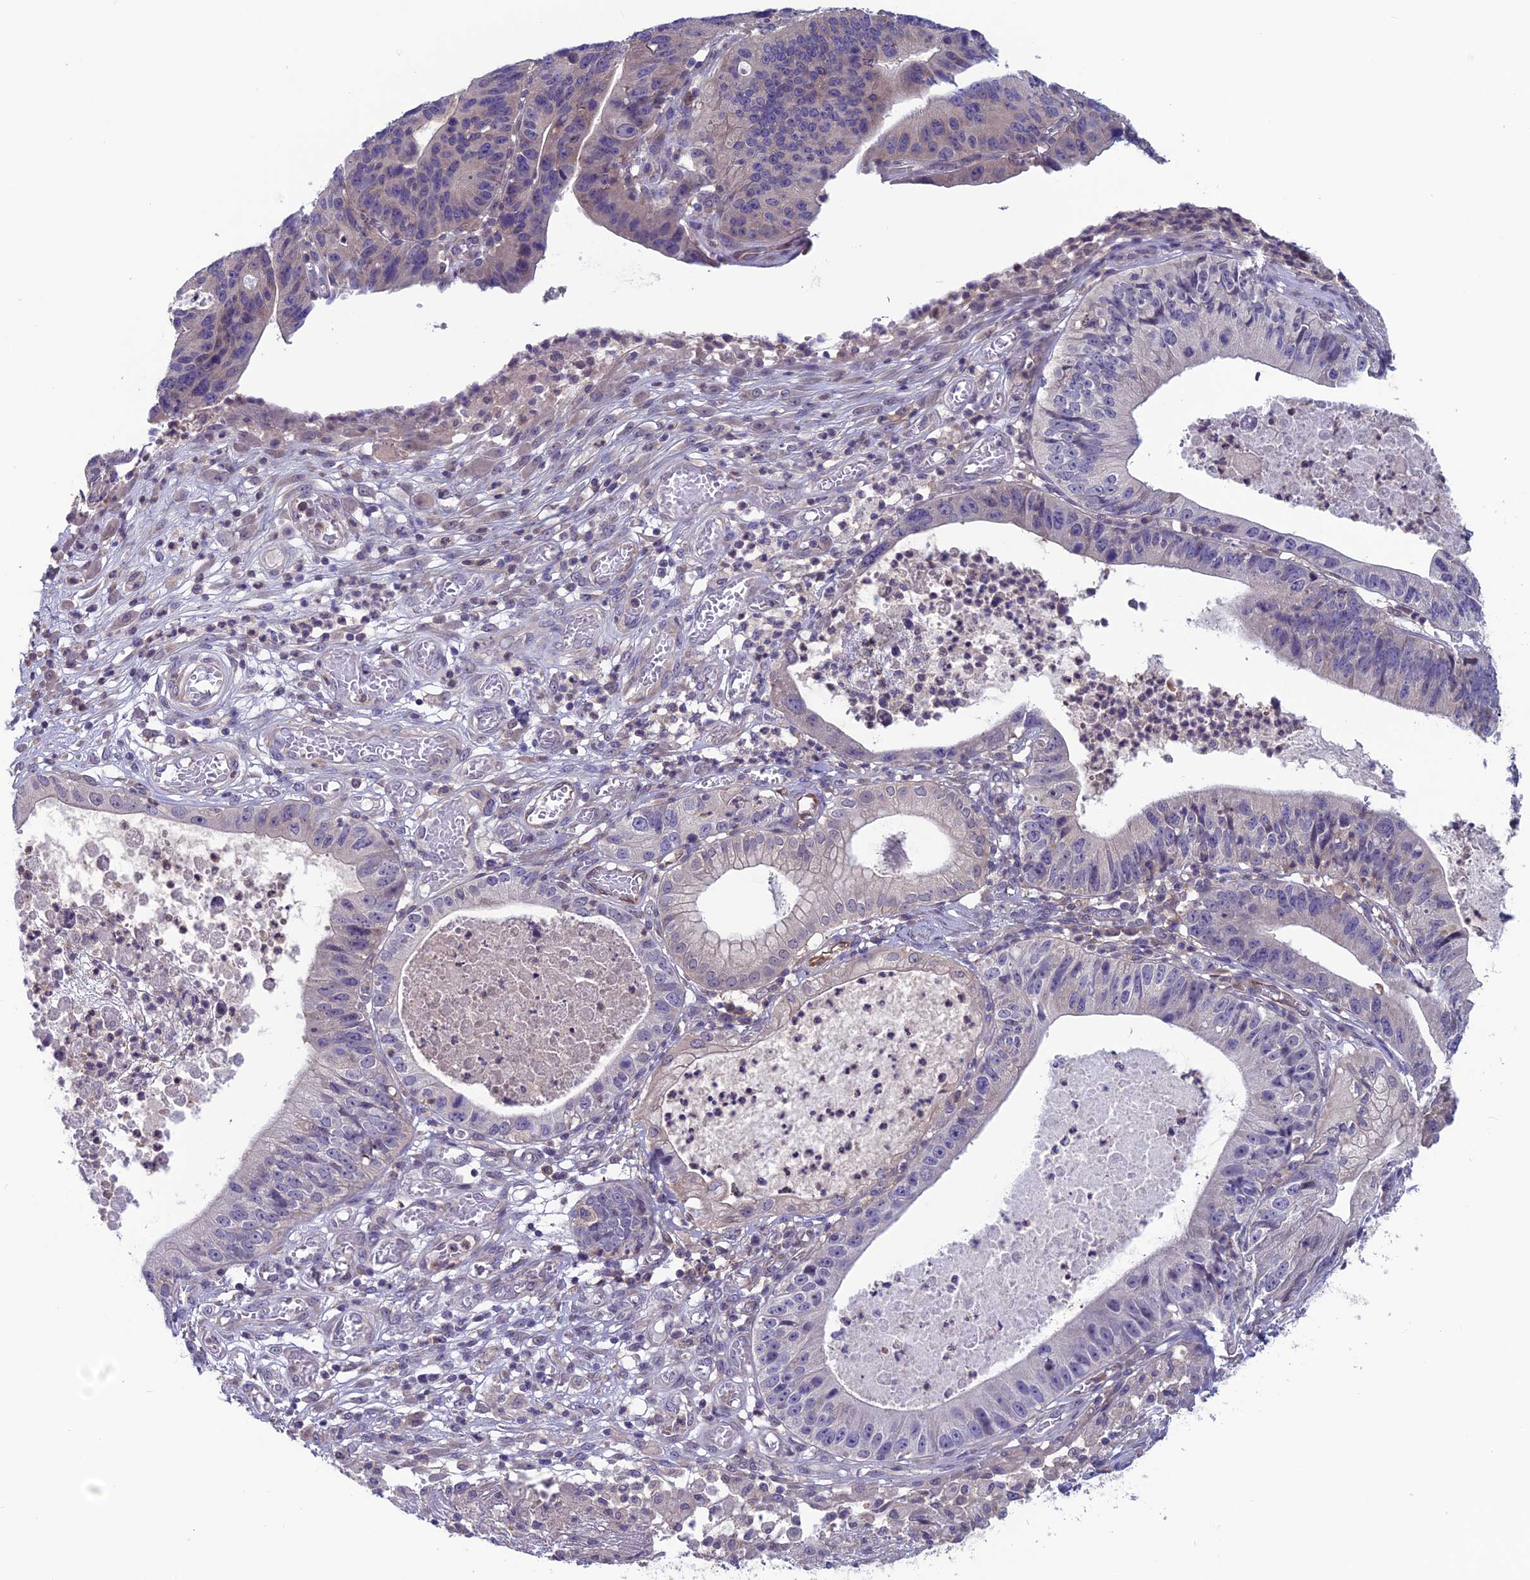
{"staining": {"intensity": "negative", "quantity": "none", "location": "none"}, "tissue": "stomach cancer", "cell_type": "Tumor cells", "image_type": "cancer", "snomed": [{"axis": "morphology", "description": "Adenocarcinoma, NOS"}, {"axis": "topography", "description": "Stomach"}], "caption": "A photomicrograph of adenocarcinoma (stomach) stained for a protein shows no brown staining in tumor cells. Nuclei are stained in blue.", "gene": "MAST2", "patient": {"sex": "male", "age": 59}}